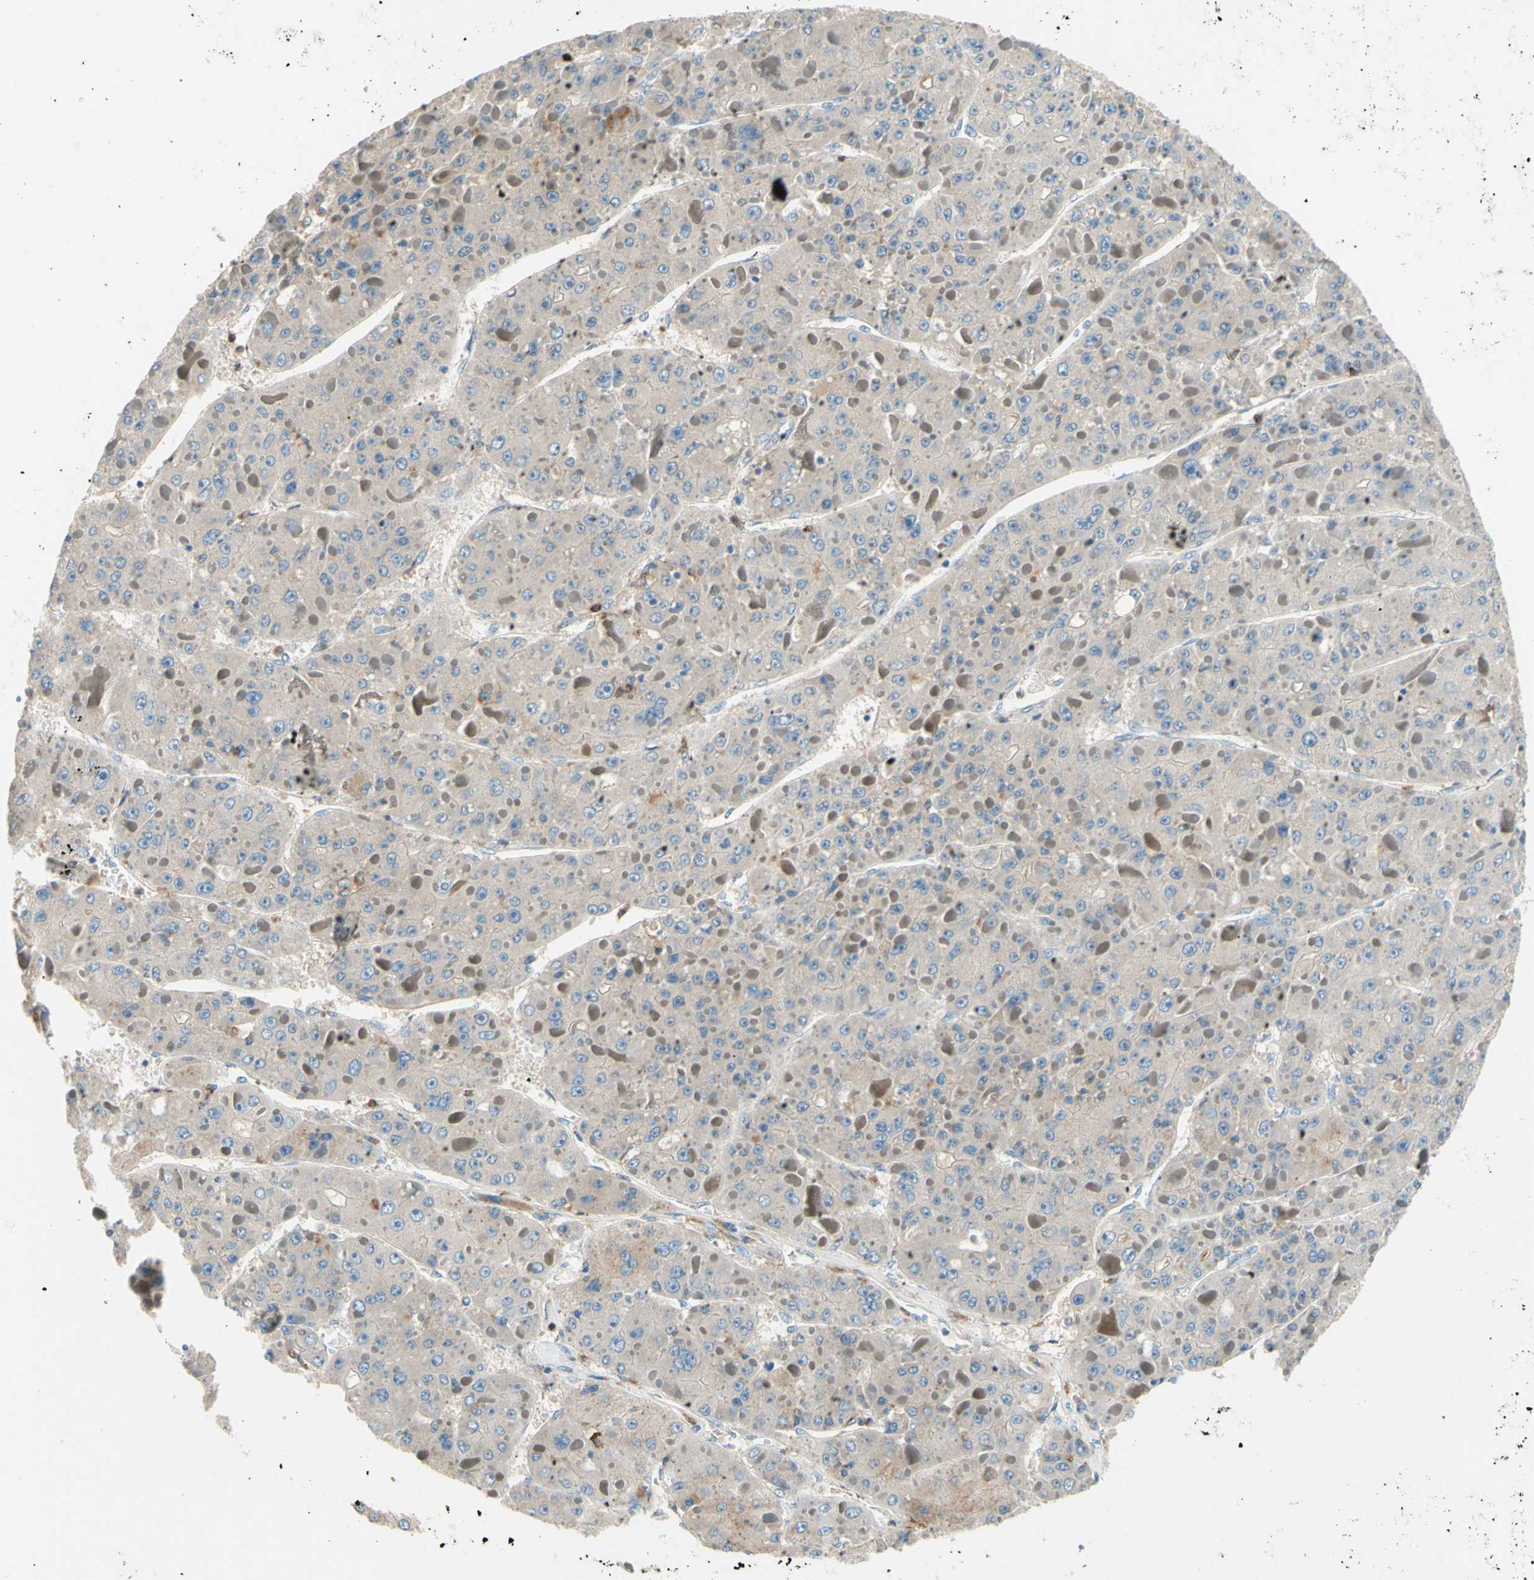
{"staining": {"intensity": "negative", "quantity": "none", "location": "none"}, "tissue": "liver cancer", "cell_type": "Tumor cells", "image_type": "cancer", "snomed": [{"axis": "morphology", "description": "Carcinoma, Hepatocellular, NOS"}, {"axis": "topography", "description": "Liver"}], "caption": "IHC photomicrograph of human liver hepatocellular carcinoma stained for a protein (brown), which reveals no positivity in tumor cells.", "gene": "SIGLEC9", "patient": {"sex": "female", "age": 73}}